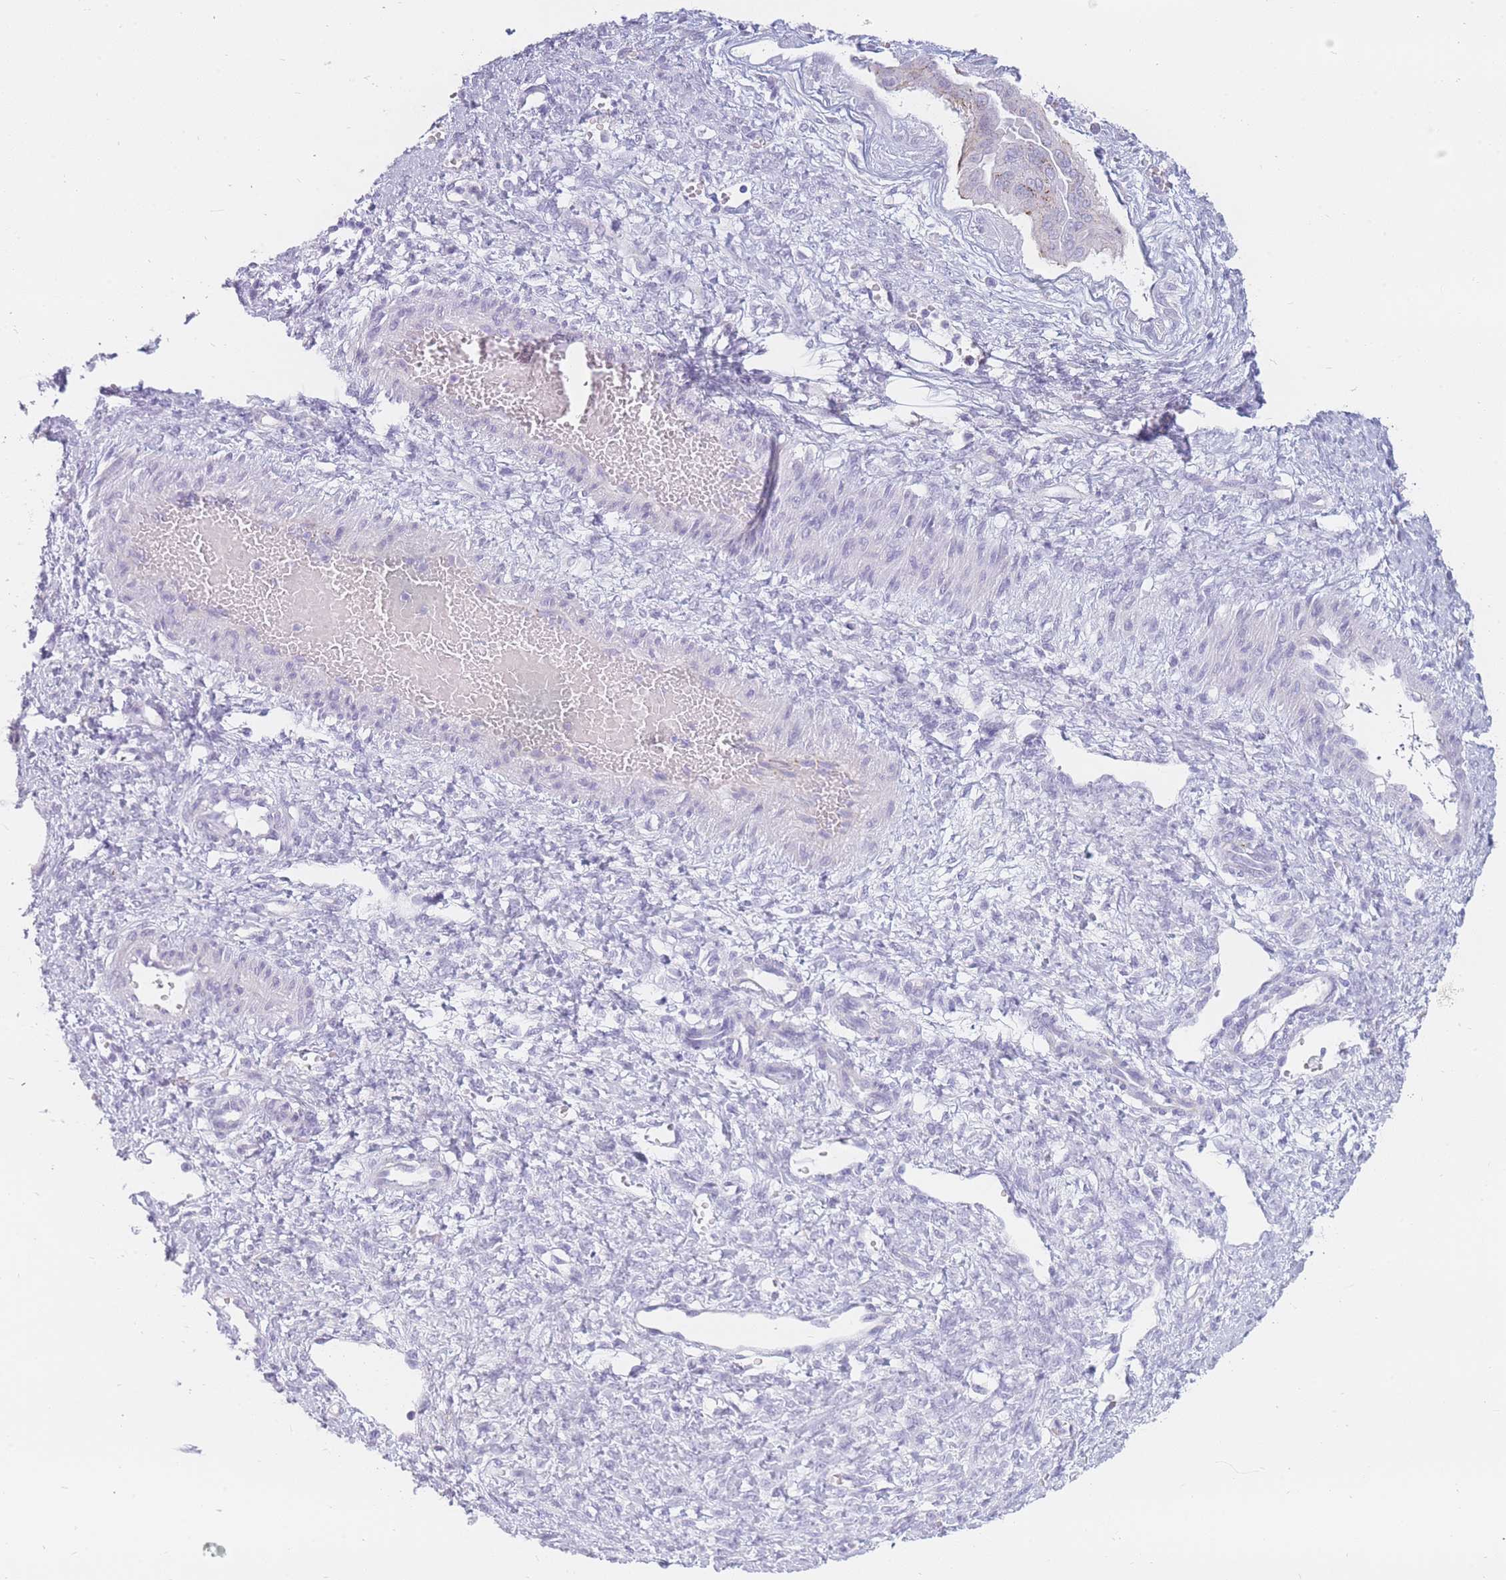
{"staining": {"intensity": "moderate", "quantity": "<25%", "location": "cytoplasmic/membranous"}, "tissue": "ovarian cancer", "cell_type": "Tumor cells", "image_type": "cancer", "snomed": [{"axis": "morphology", "description": "Cystadenocarcinoma, mucinous, NOS"}, {"axis": "topography", "description": "Ovary"}], "caption": "Moderate cytoplasmic/membranous protein staining is appreciated in approximately <25% of tumor cells in mucinous cystadenocarcinoma (ovarian). The staining is performed using DAB (3,3'-diaminobenzidine) brown chromogen to label protein expression. The nuclei are counter-stained blue using hematoxylin.", "gene": "UPK1A", "patient": {"sex": "female", "age": 73}}